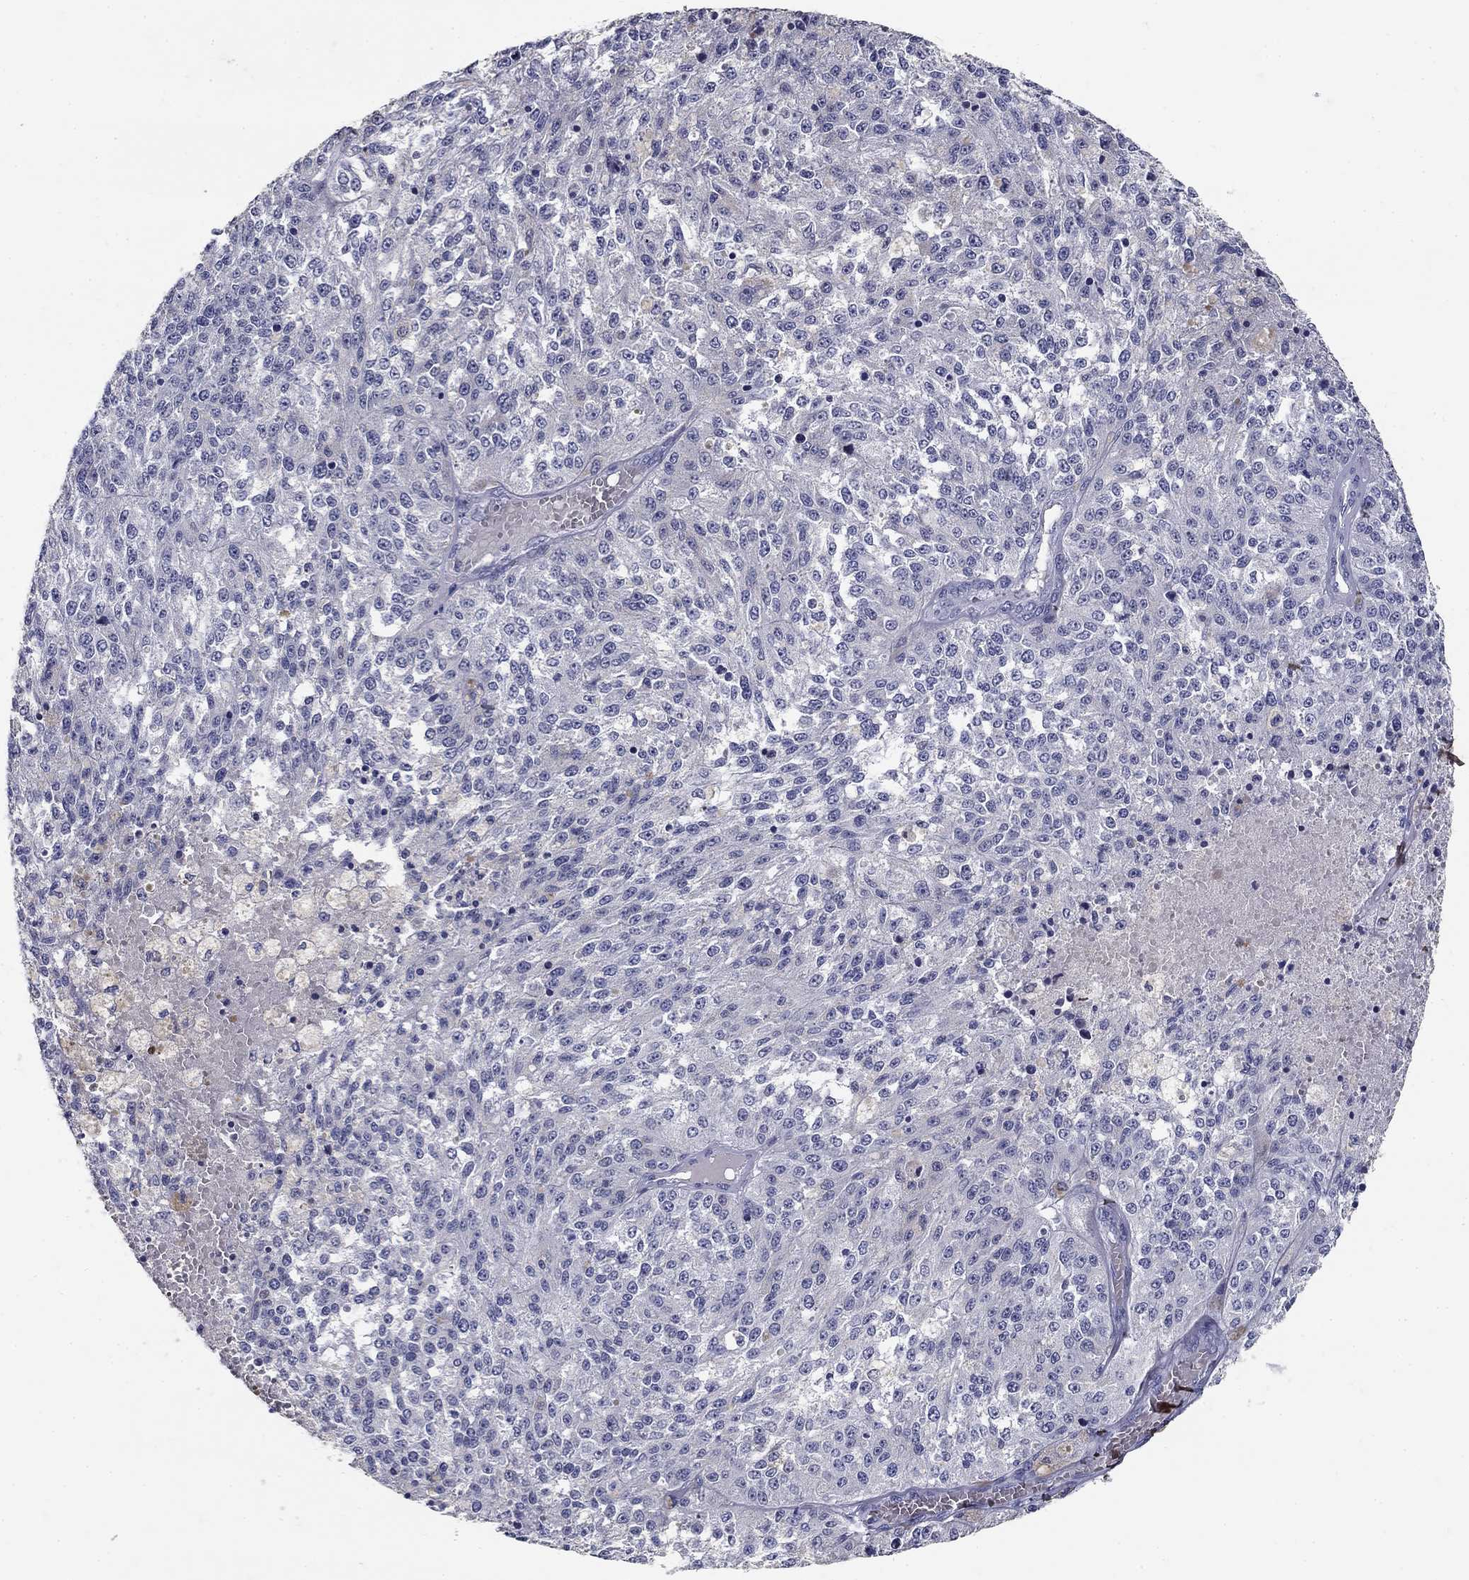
{"staining": {"intensity": "negative", "quantity": "none", "location": "none"}, "tissue": "melanoma", "cell_type": "Tumor cells", "image_type": "cancer", "snomed": [{"axis": "morphology", "description": "Malignant melanoma, Metastatic site"}, {"axis": "topography", "description": "Lymph node"}], "caption": "Tumor cells are negative for brown protein staining in malignant melanoma (metastatic site).", "gene": "POMC", "patient": {"sex": "female", "age": 64}}